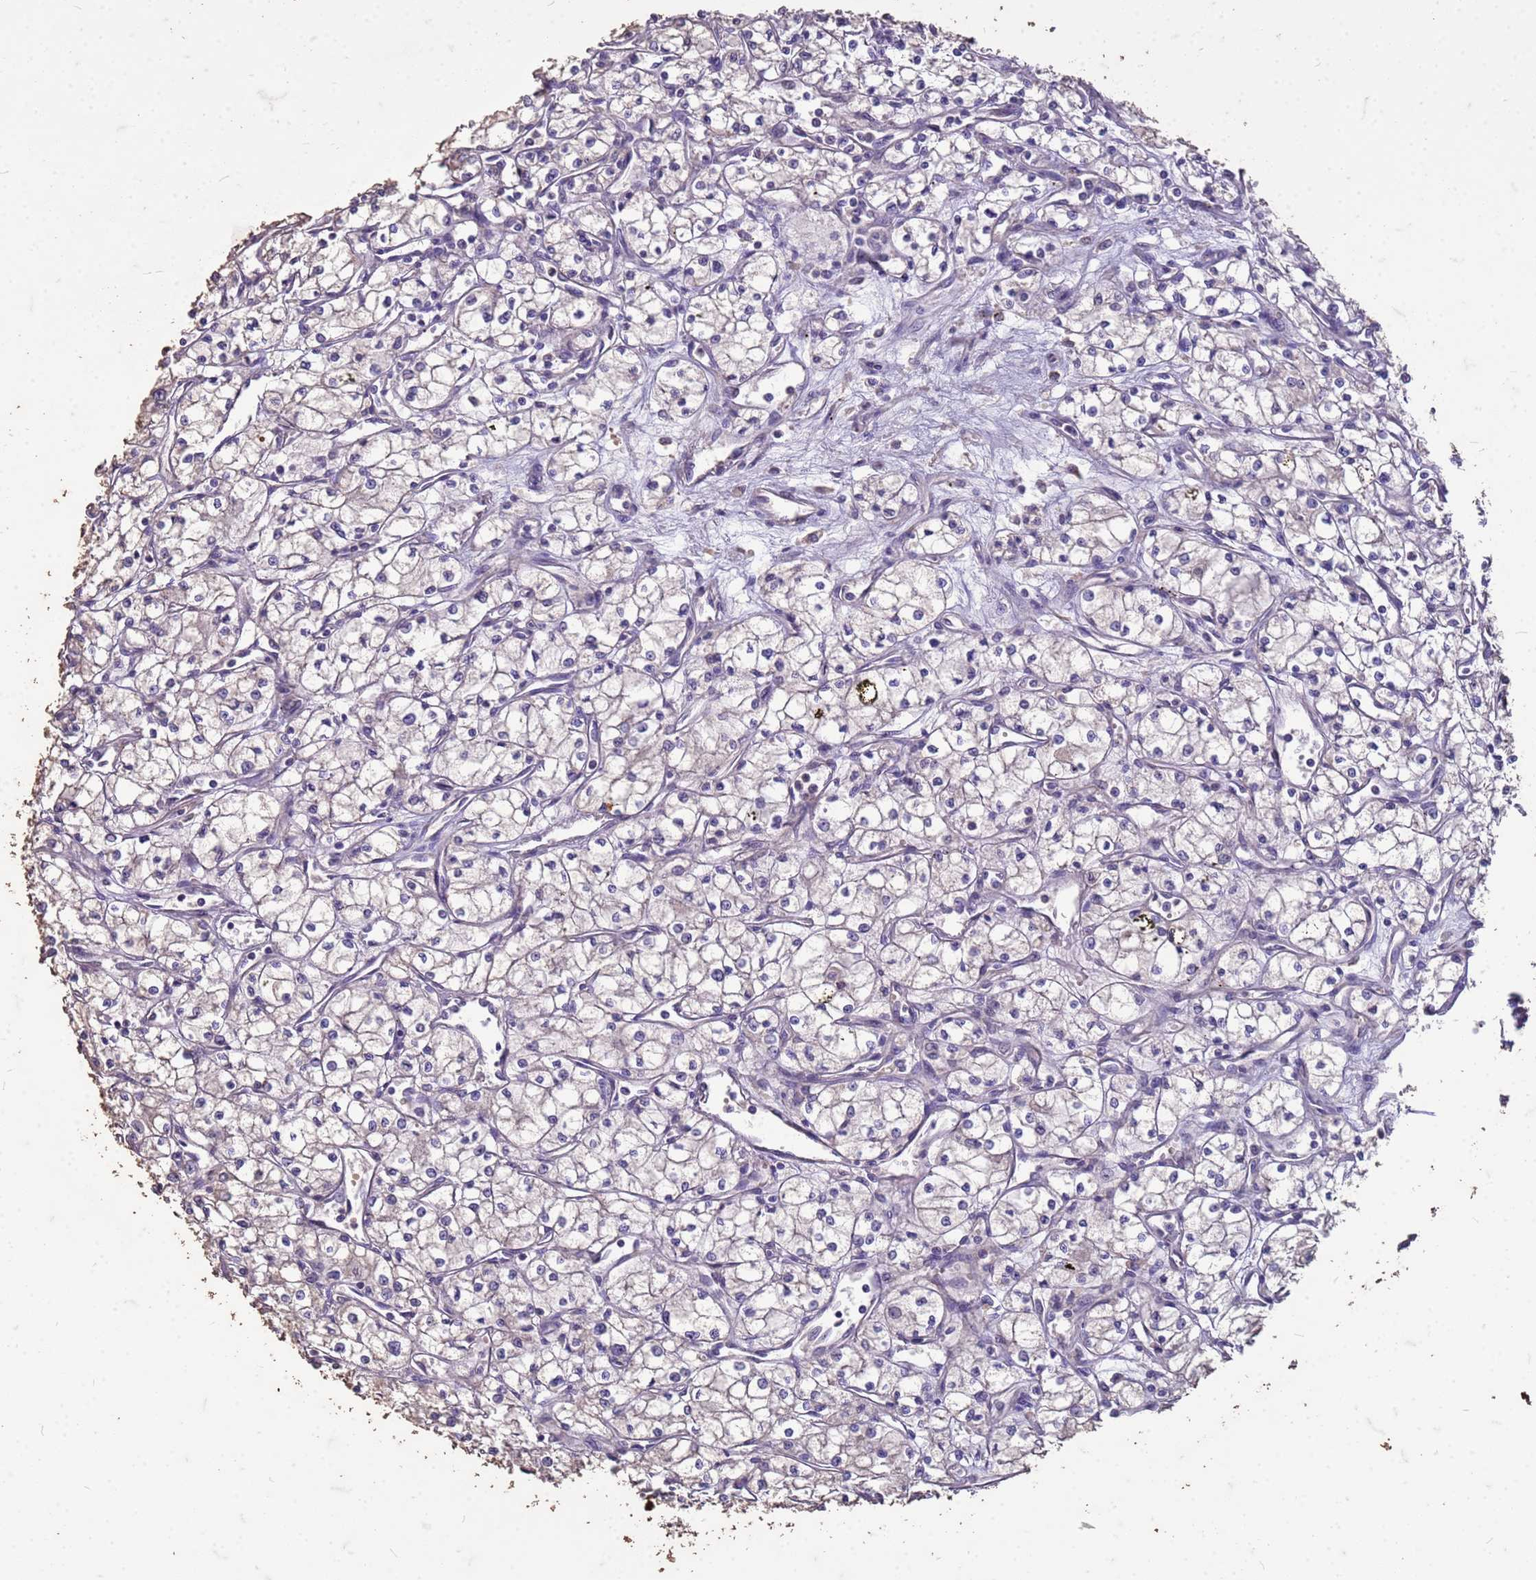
{"staining": {"intensity": "negative", "quantity": "none", "location": "none"}, "tissue": "renal cancer", "cell_type": "Tumor cells", "image_type": "cancer", "snomed": [{"axis": "morphology", "description": "Adenocarcinoma, NOS"}, {"axis": "topography", "description": "Kidney"}], "caption": "High magnification brightfield microscopy of renal cancer (adenocarcinoma) stained with DAB (brown) and counterstained with hematoxylin (blue): tumor cells show no significant staining. Nuclei are stained in blue.", "gene": "FAM184B", "patient": {"sex": "male", "age": 59}}